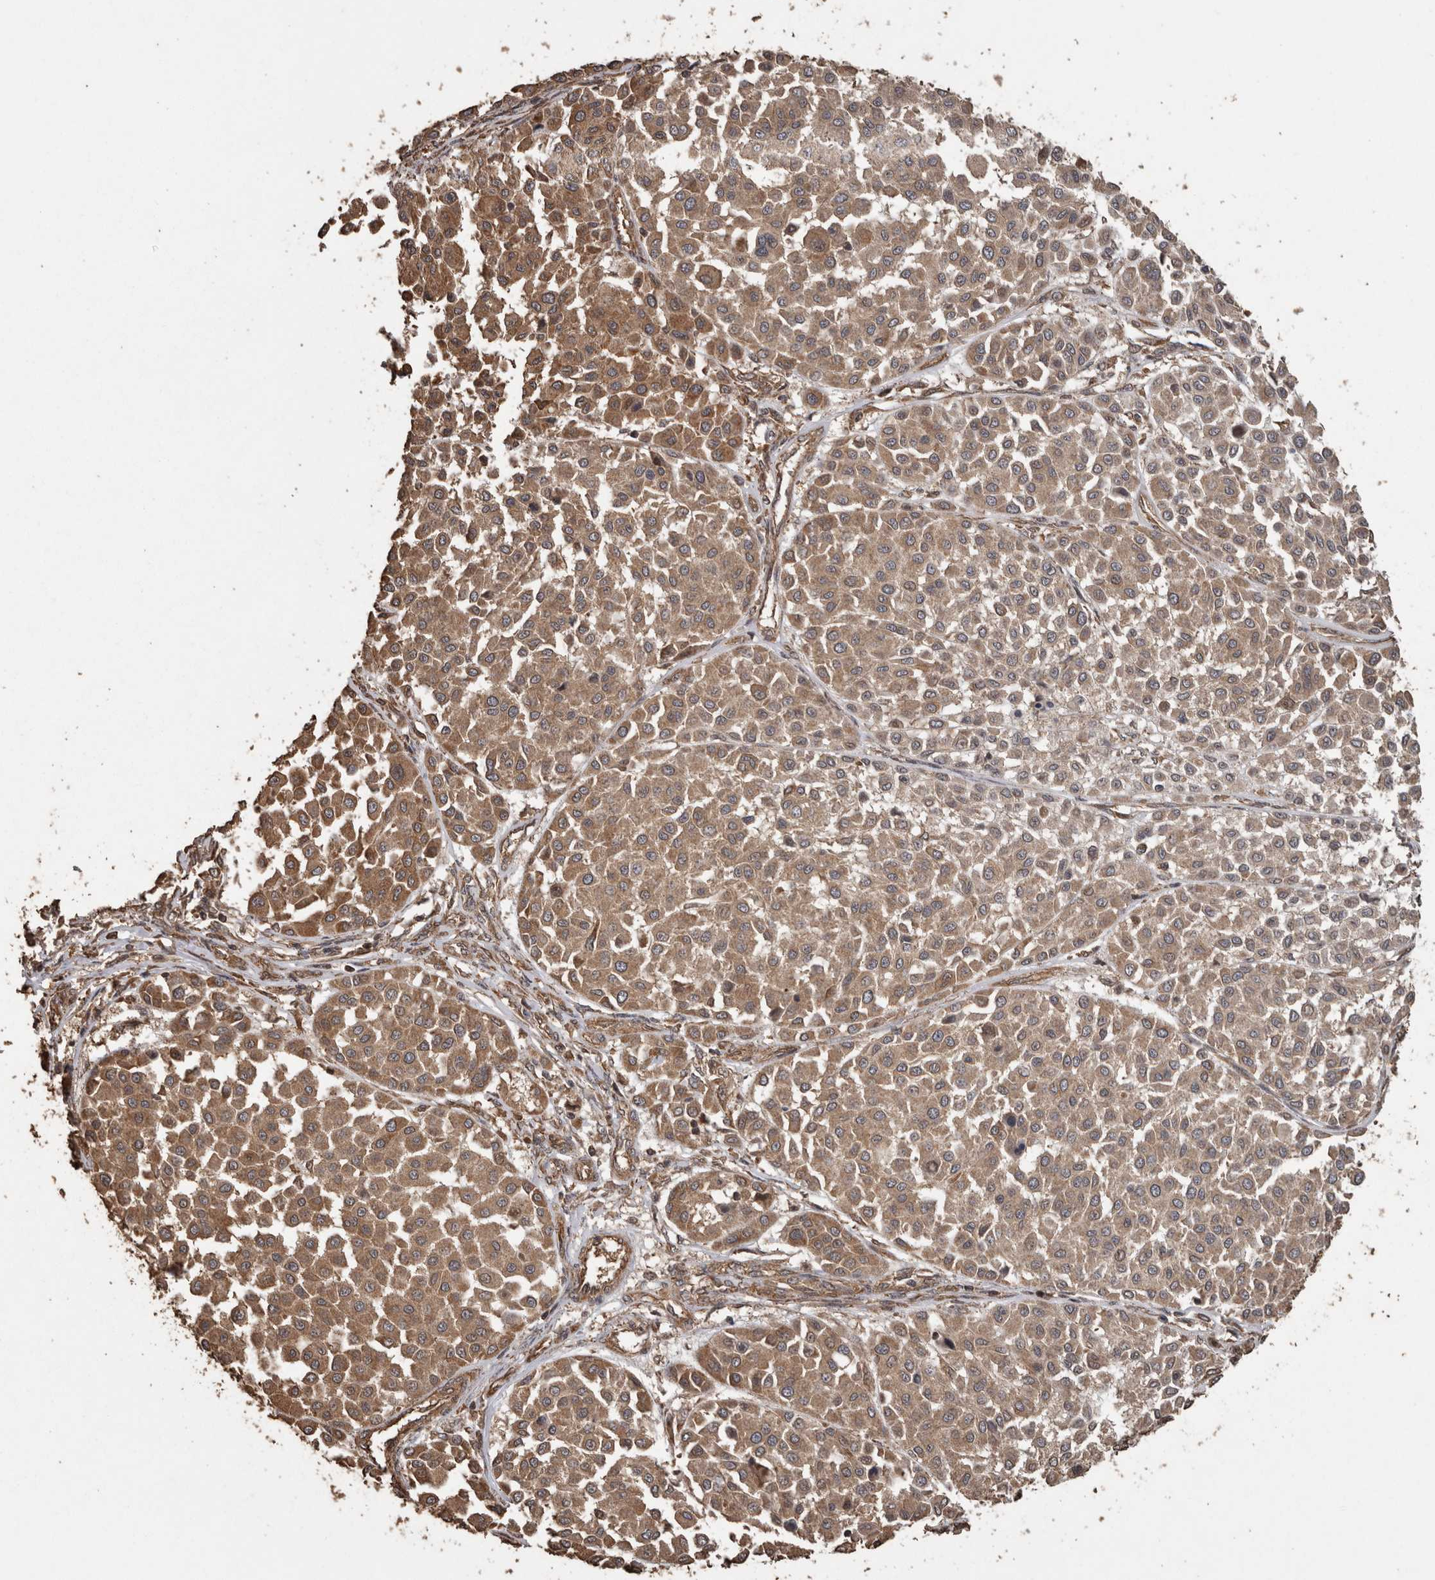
{"staining": {"intensity": "moderate", "quantity": ">75%", "location": "cytoplasmic/membranous"}, "tissue": "melanoma", "cell_type": "Tumor cells", "image_type": "cancer", "snomed": [{"axis": "morphology", "description": "Malignant melanoma, Metastatic site"}, {"axis": "topography", "description": "Soft tissue"}], "caption": "Brown immunohistochemical staining in malignant melanoma (metastatic site) shows moderate cytoplasmic/membranous staining in about >75% of tumor cells.", "gene": "PINK1", "patient": {"sex": "male", "age": 41}}